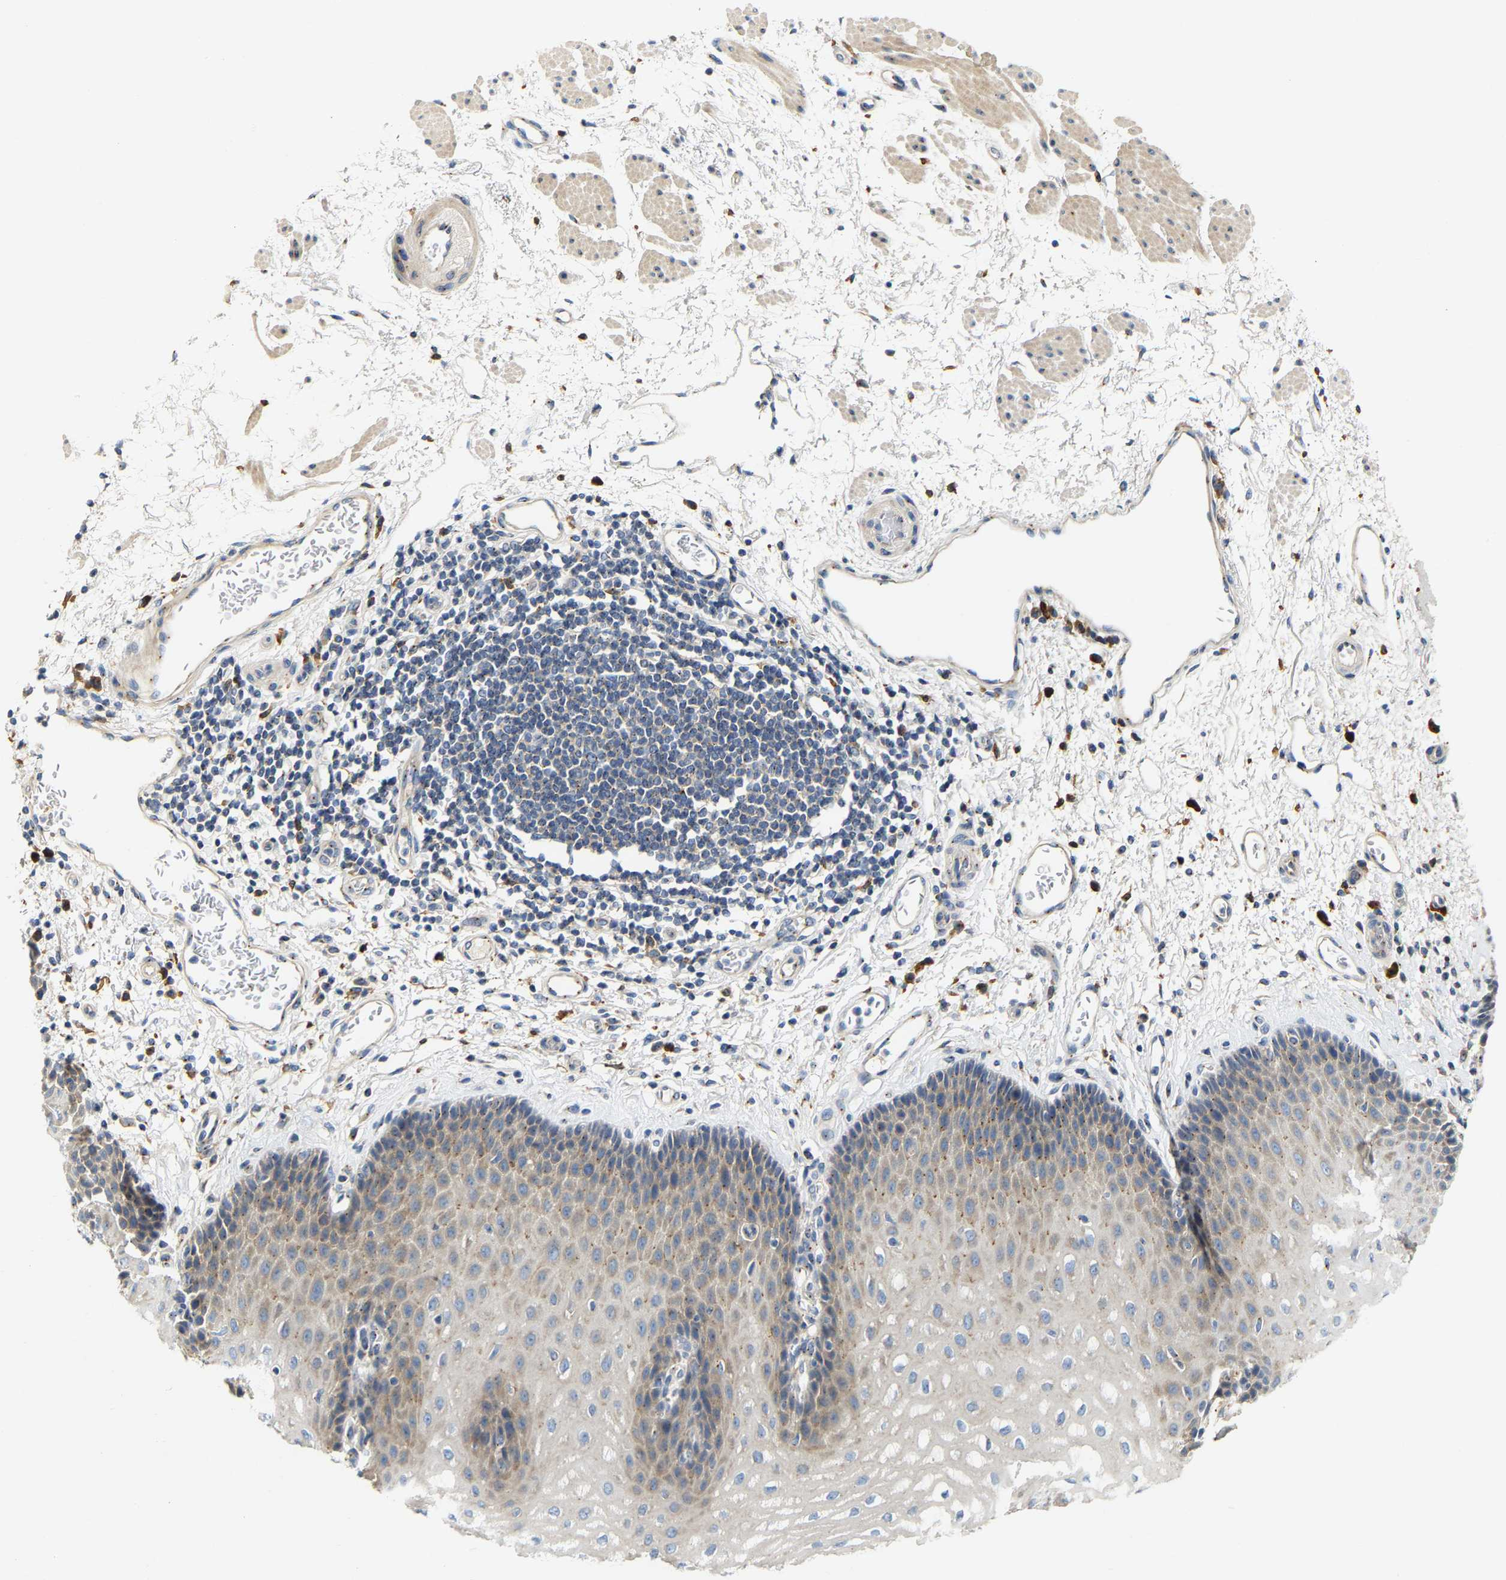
{"staining": {"intensity": "weak", "quantity": "25%-75%", "location": "cytoplasmic/membranous"}, "tissue": "esophagus", "cell_type": "Squamous epithelial cells", "image_type": "normal", "snomed": [{"axis": "morphology", "description": "Normal tissue, NOS"}, {"axis": "topography", "description": "Esophagus"}], "caption": "A low amount of weak cytoplasmic/membranous positivity is seen in approximately 25%-75% of squamous epithelial cells in normal esophagus.", "gene": "PCNT", "patient": {"sex": "male", "age": 54}}